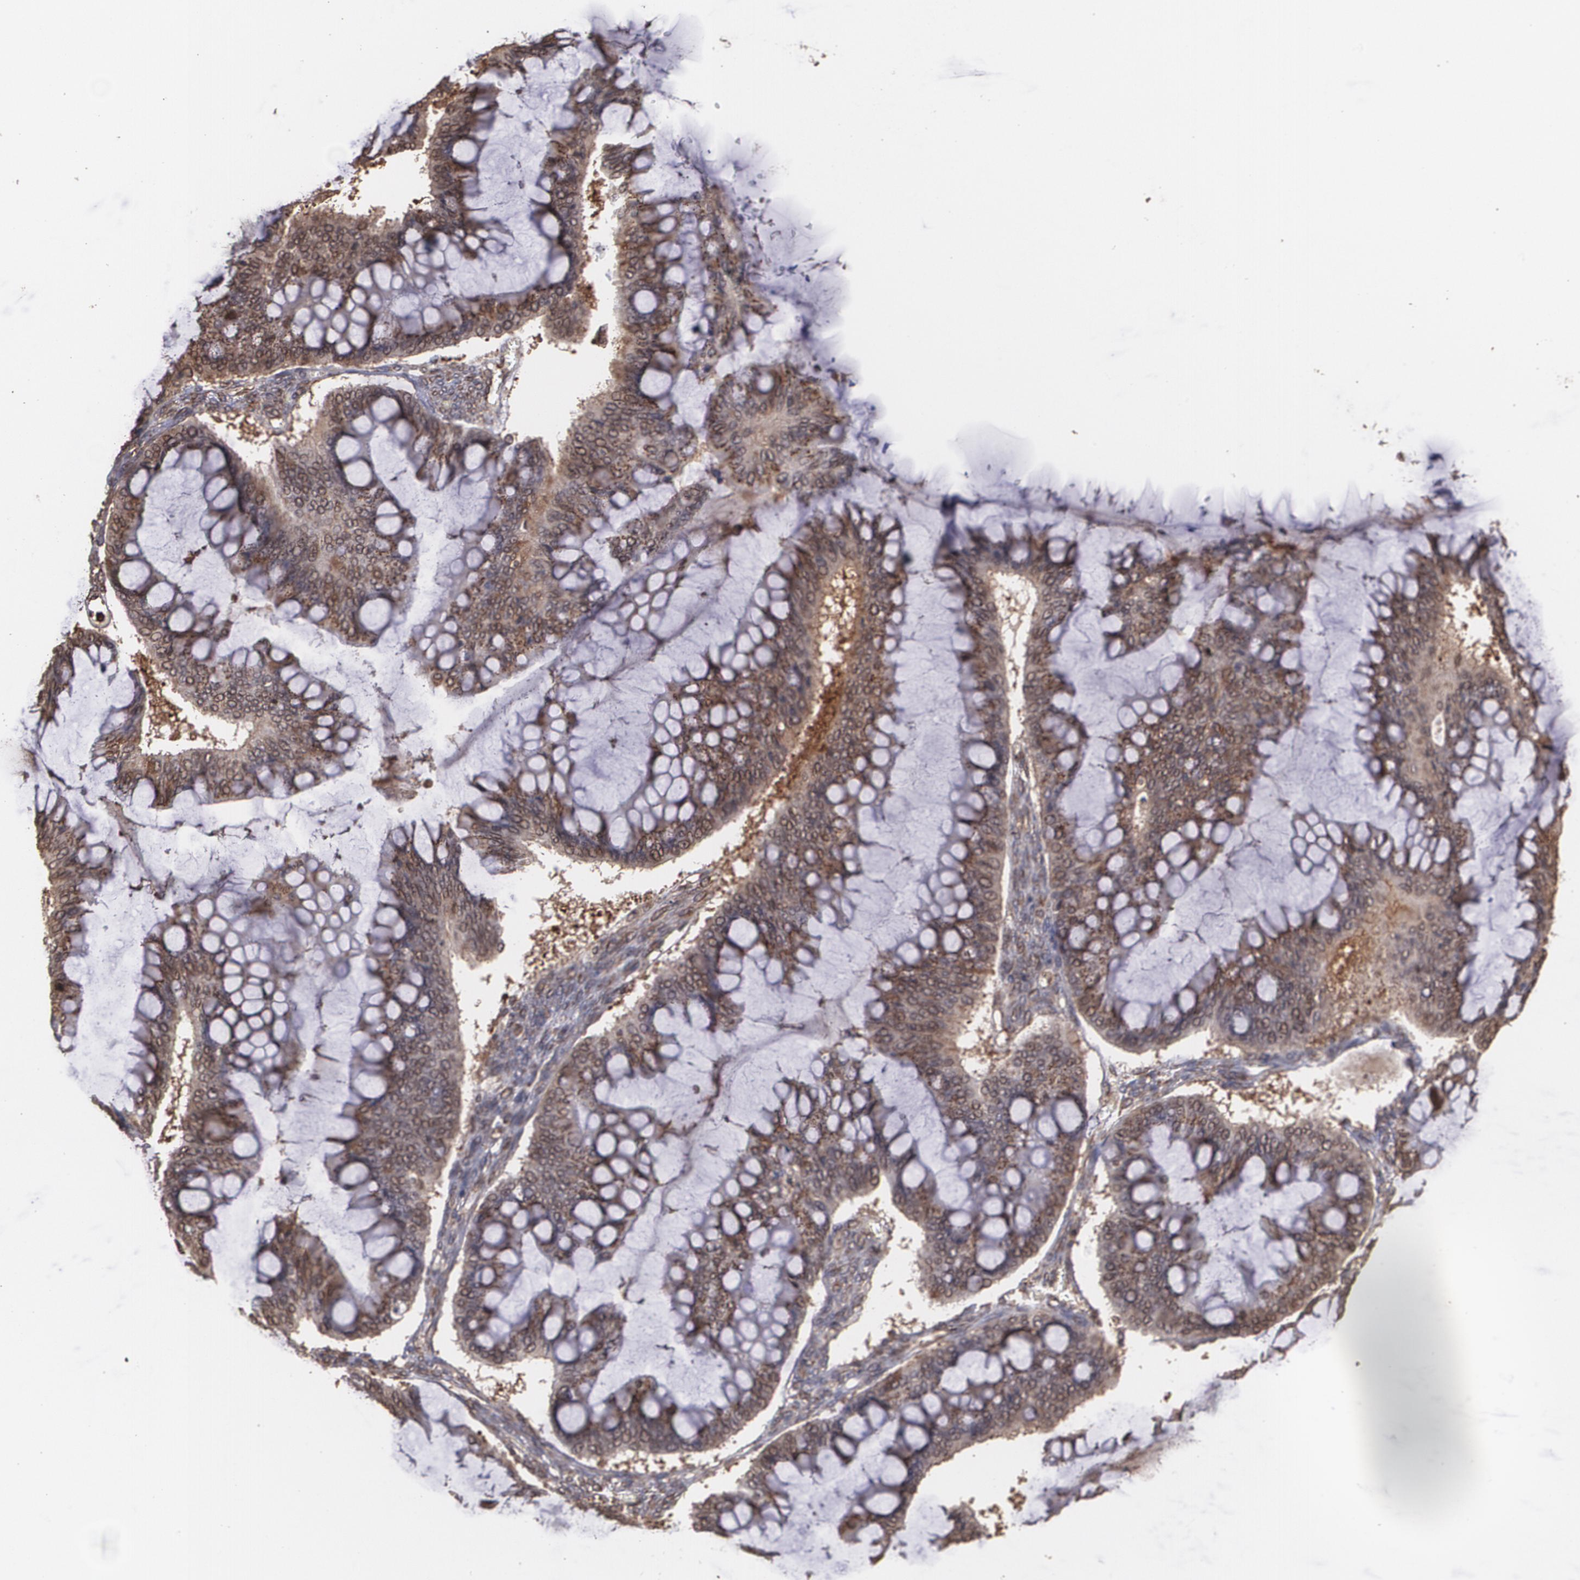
{"staining": {"intensity": "strong", "quantity": ">75%", "location": "cytoplasmic/membranous"}, "tissue": "ovarian cancer", "cell_type": "Tumor cells", "image_type": "cancer", "snomed": [{"axis": "morphology", "description": "Cystadenocarcinoma, mucinous, NOS"}, {"axis": "topography", "description": "Ovary"}], "caption": "Strong cytoplasmic/membranous staining is seen in about >75% of tumor cells in ovarian cancer.", "gene": "TRIP11", "patient": {"sex": "female", "age": 73}}